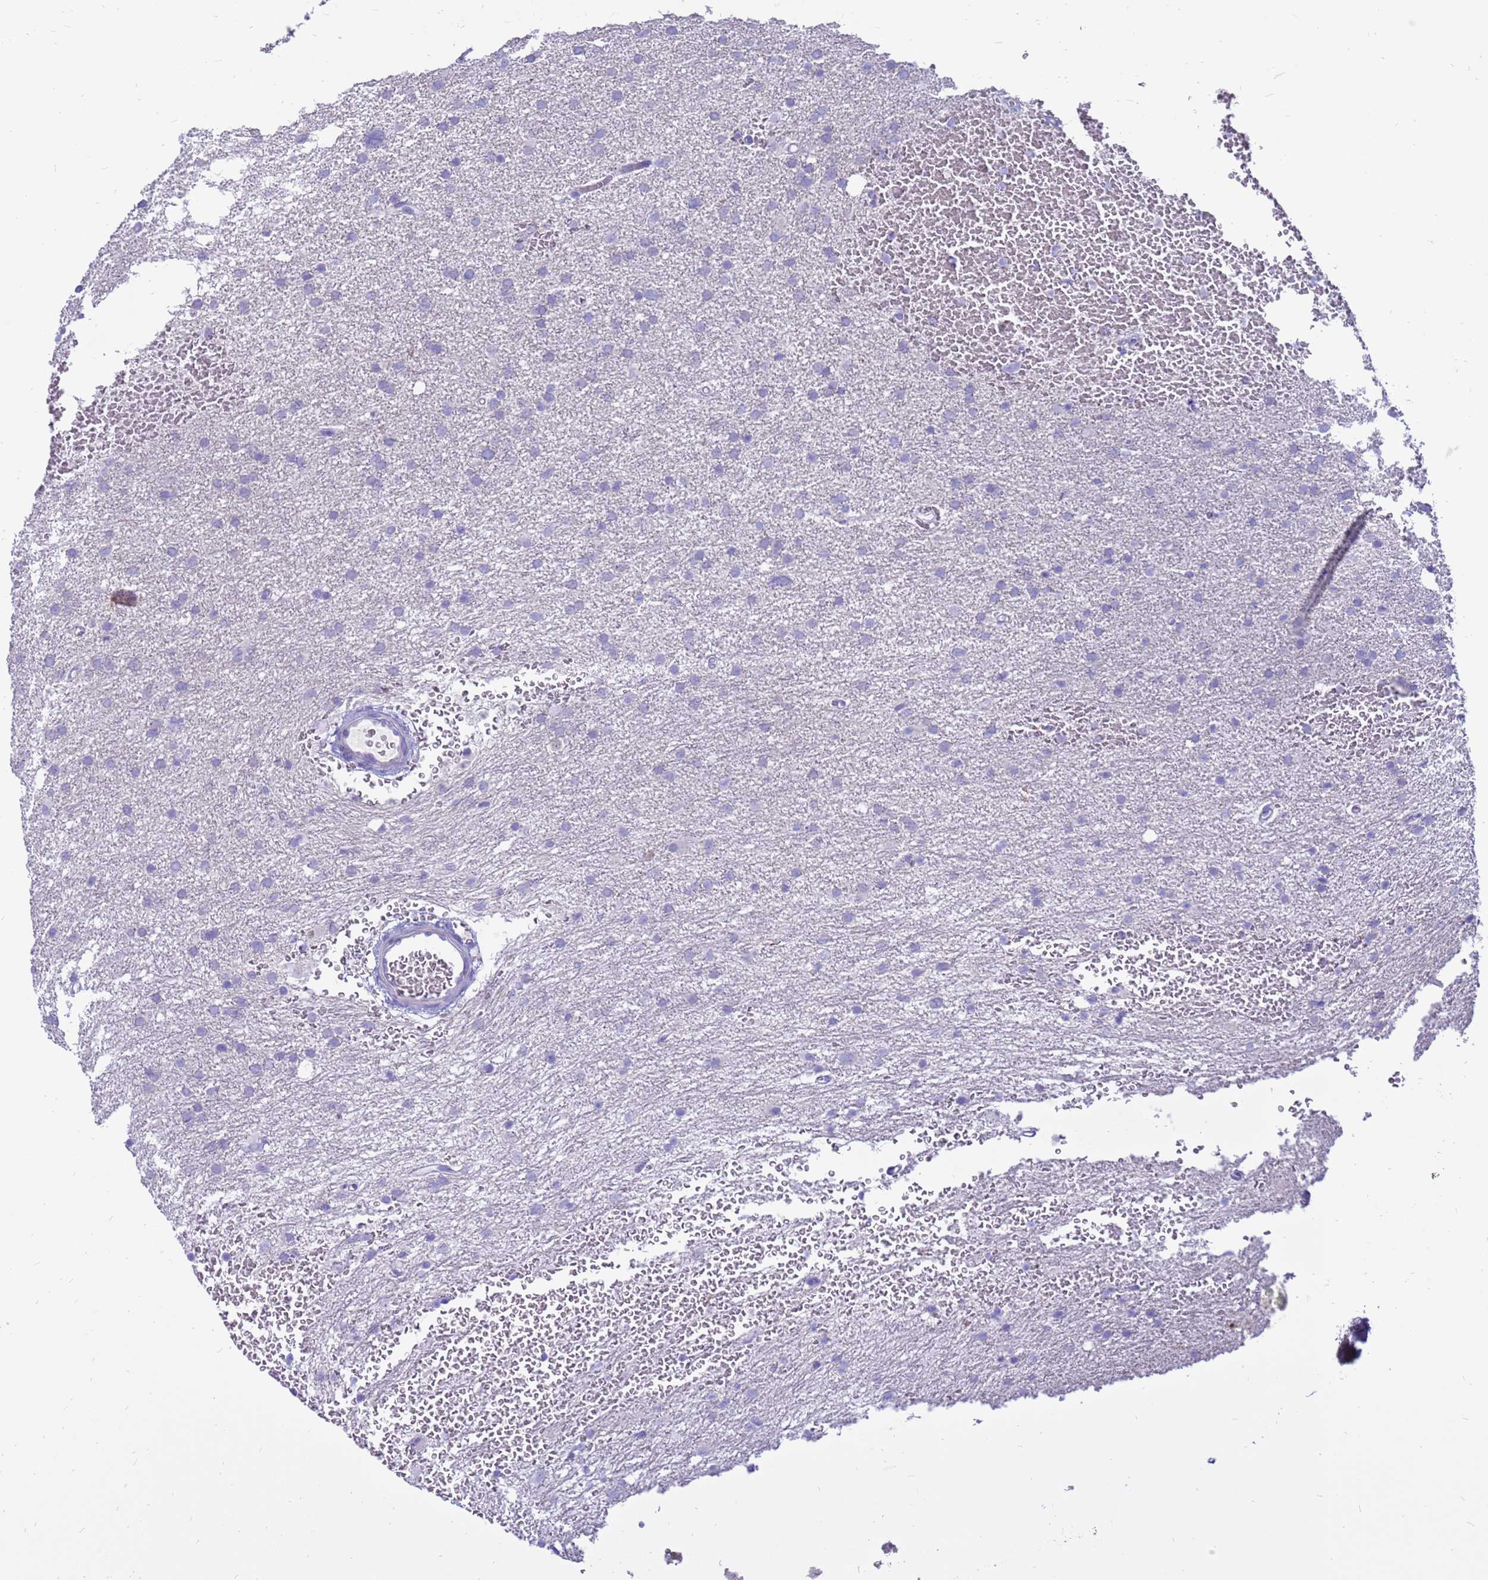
{"staining": {"intensity": "negative", "quantity": "none", "location": "none"}, "tissue": "glioma", "cell_type": "Tumor cells", "image_type": "cancer", "snomed": [{"axis": "morphology", "description": "Glioma, malignant, High grade"}, {"axis": "topography", "description": "Cerebral cortex"}], "caption": "Immunohistochemical staining of human glioma exhibits no significant expression in tumor cells.", "gene": "PDE10A", "patient": {"sex": "female", "age": 36}}